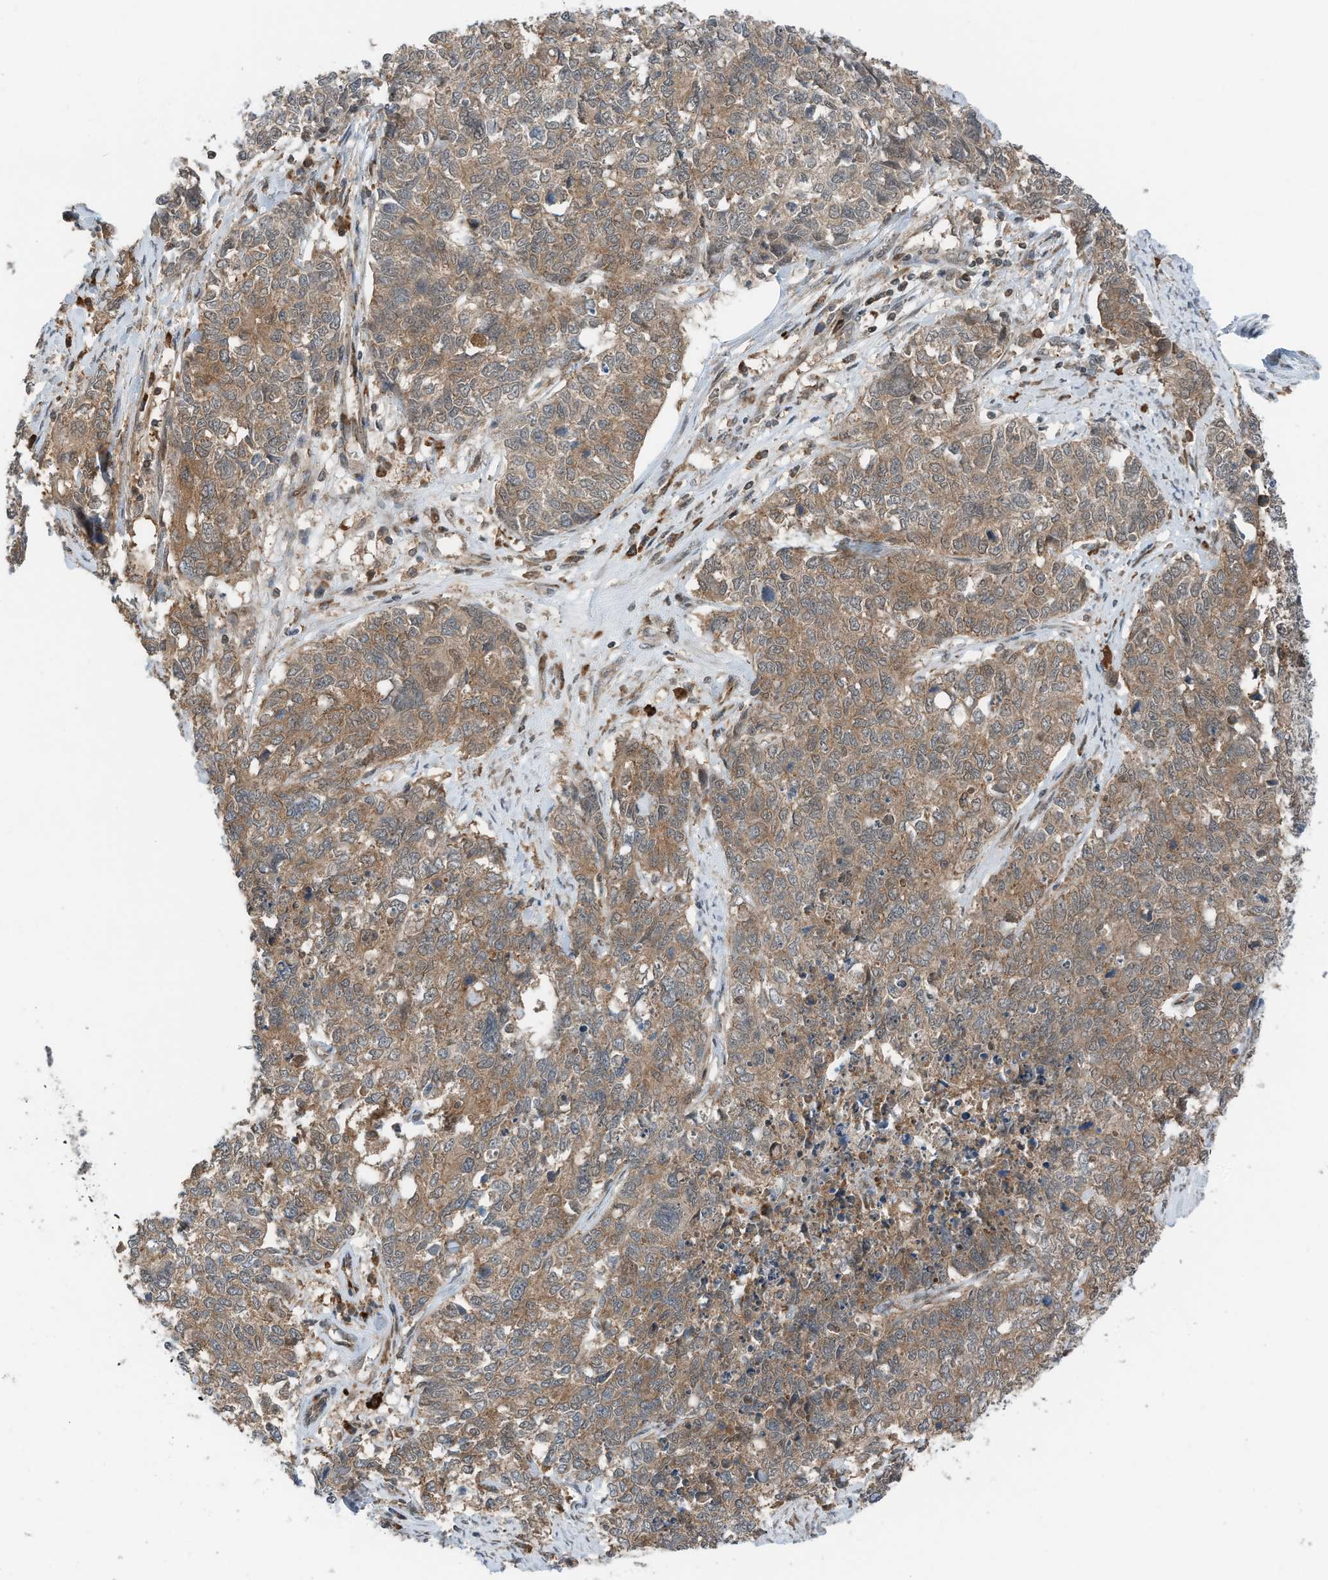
{"staining": {"intensity": "moderate", "quantity": ">75%", "location": "cytoplasmic/membranous"}, "tissue": "cervical cancer", "cell_type": "Tumor cells", "image_type": "cancer", "snomed": [{"axis": "morphology", "description": "Squamous cell carcinoma, NOS"}, {"axis": "topography", "description": "Cervix"}], "caption": "IHC of human cervical cancer (squamous cell carcinoma) exhibits medium levels of moderate cytoplasmic/membranous staining in approximately >75% of tumor cells. (IHC, brightfield microscopy, high magnification).", "gene": "RMND1", "patient": {"sex": "female", "age": 63}}